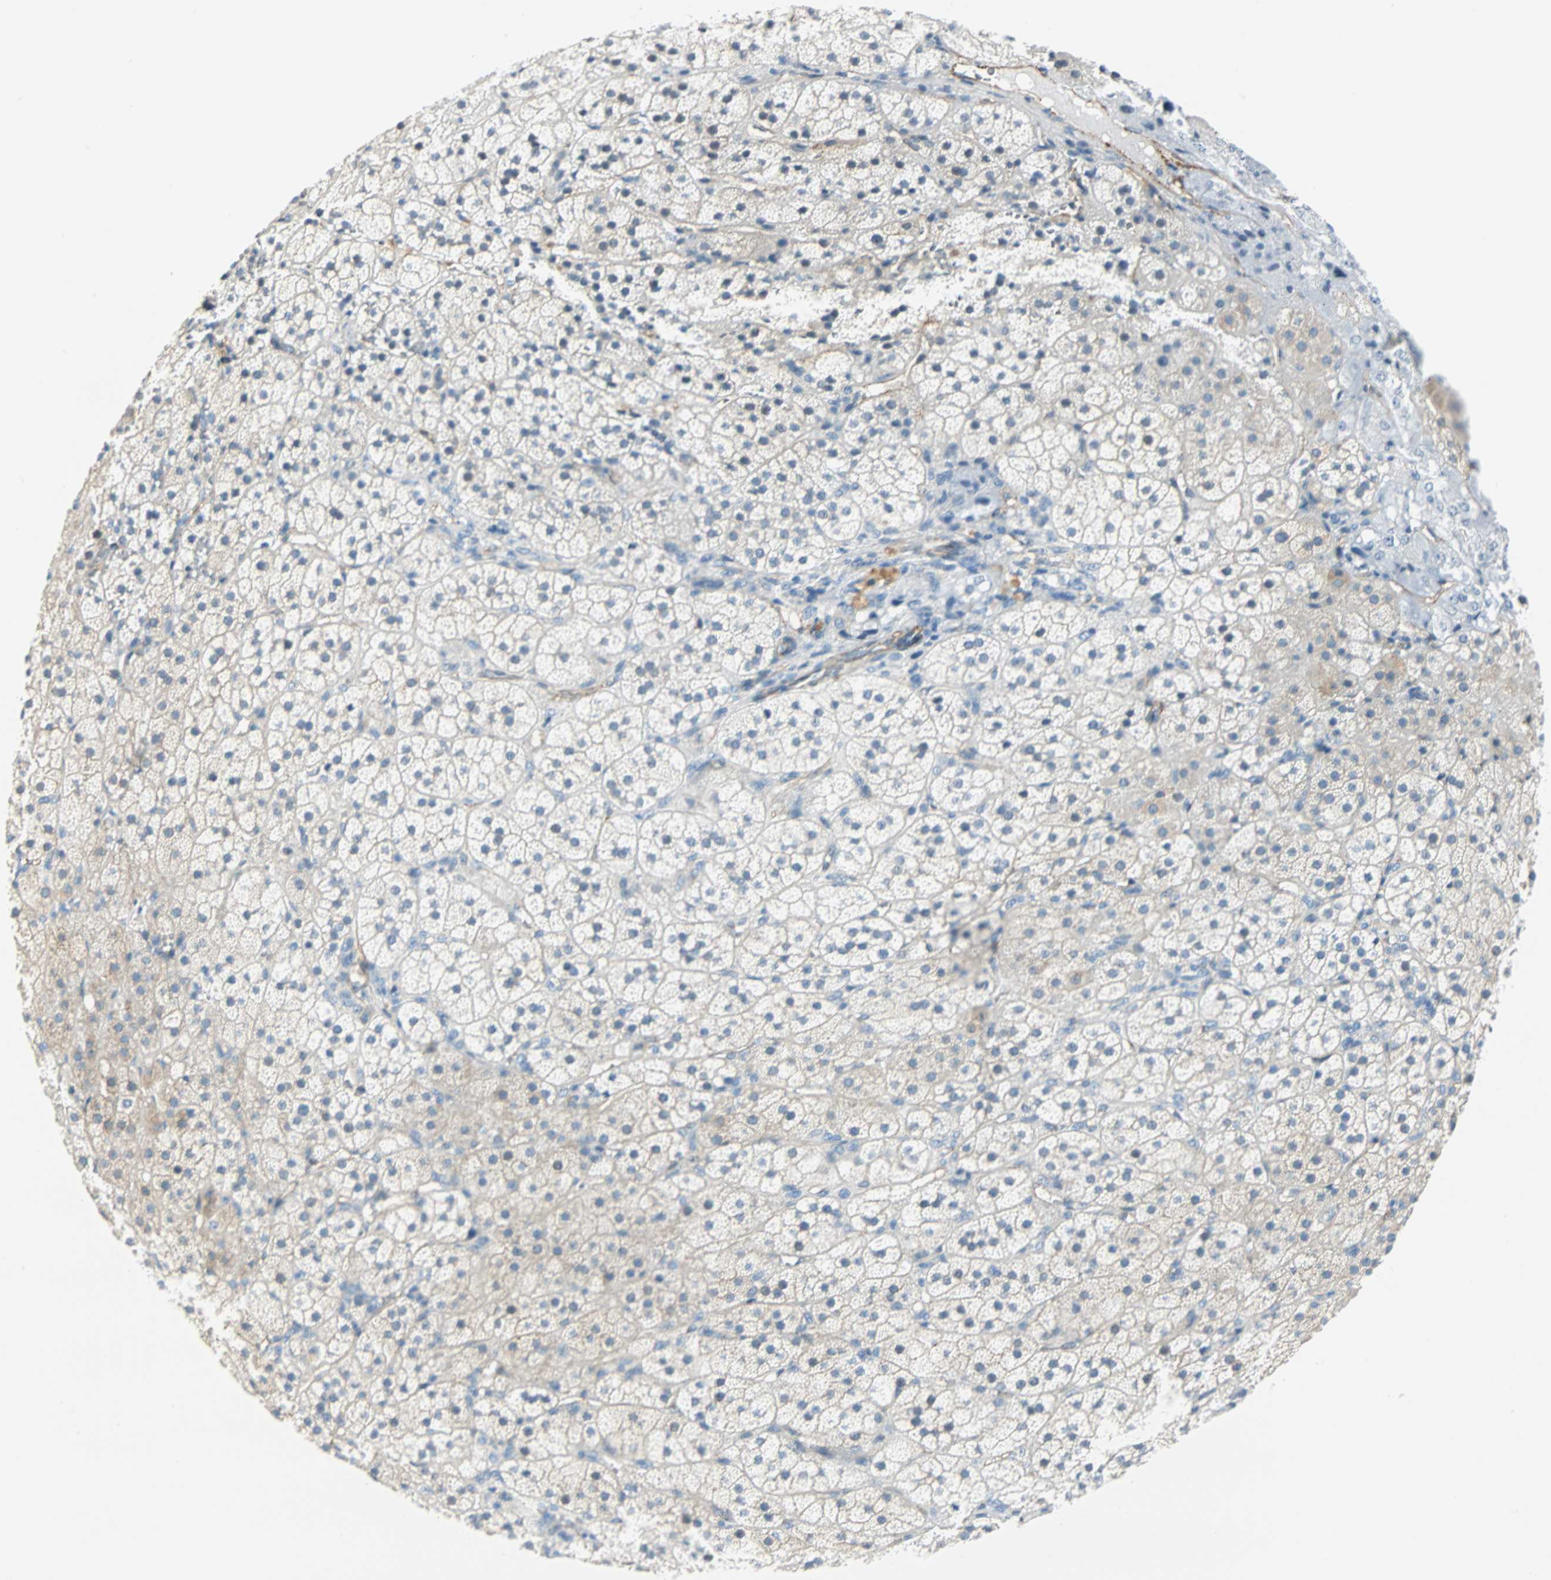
{"staining": {"intensity": "weak", "quantity": ">75%", "location": "cytoplasmic/membranous"}, "tissue": "adrenal gland", "cell_type": "Glandular cells", "image_type": "normal", "snomed": [{"axis": "morphology", "description": "Normal tissue, NOS"}, {"axis": "topography", "description": "Adrenal gland"}], "caption": "Protein expression analysis of benign adrenal gland reveals weak cytoplasmic/membranous positivity in approximately >75% of glandular cells. Using DAB (3,3'-diaminobenzidine) (brown) and hematoxylin (blue) stains, captured at high magnification using brightfield microscopy.", "gene": "VPS9D1", "patient": {"sex": "female", "age": 44}}